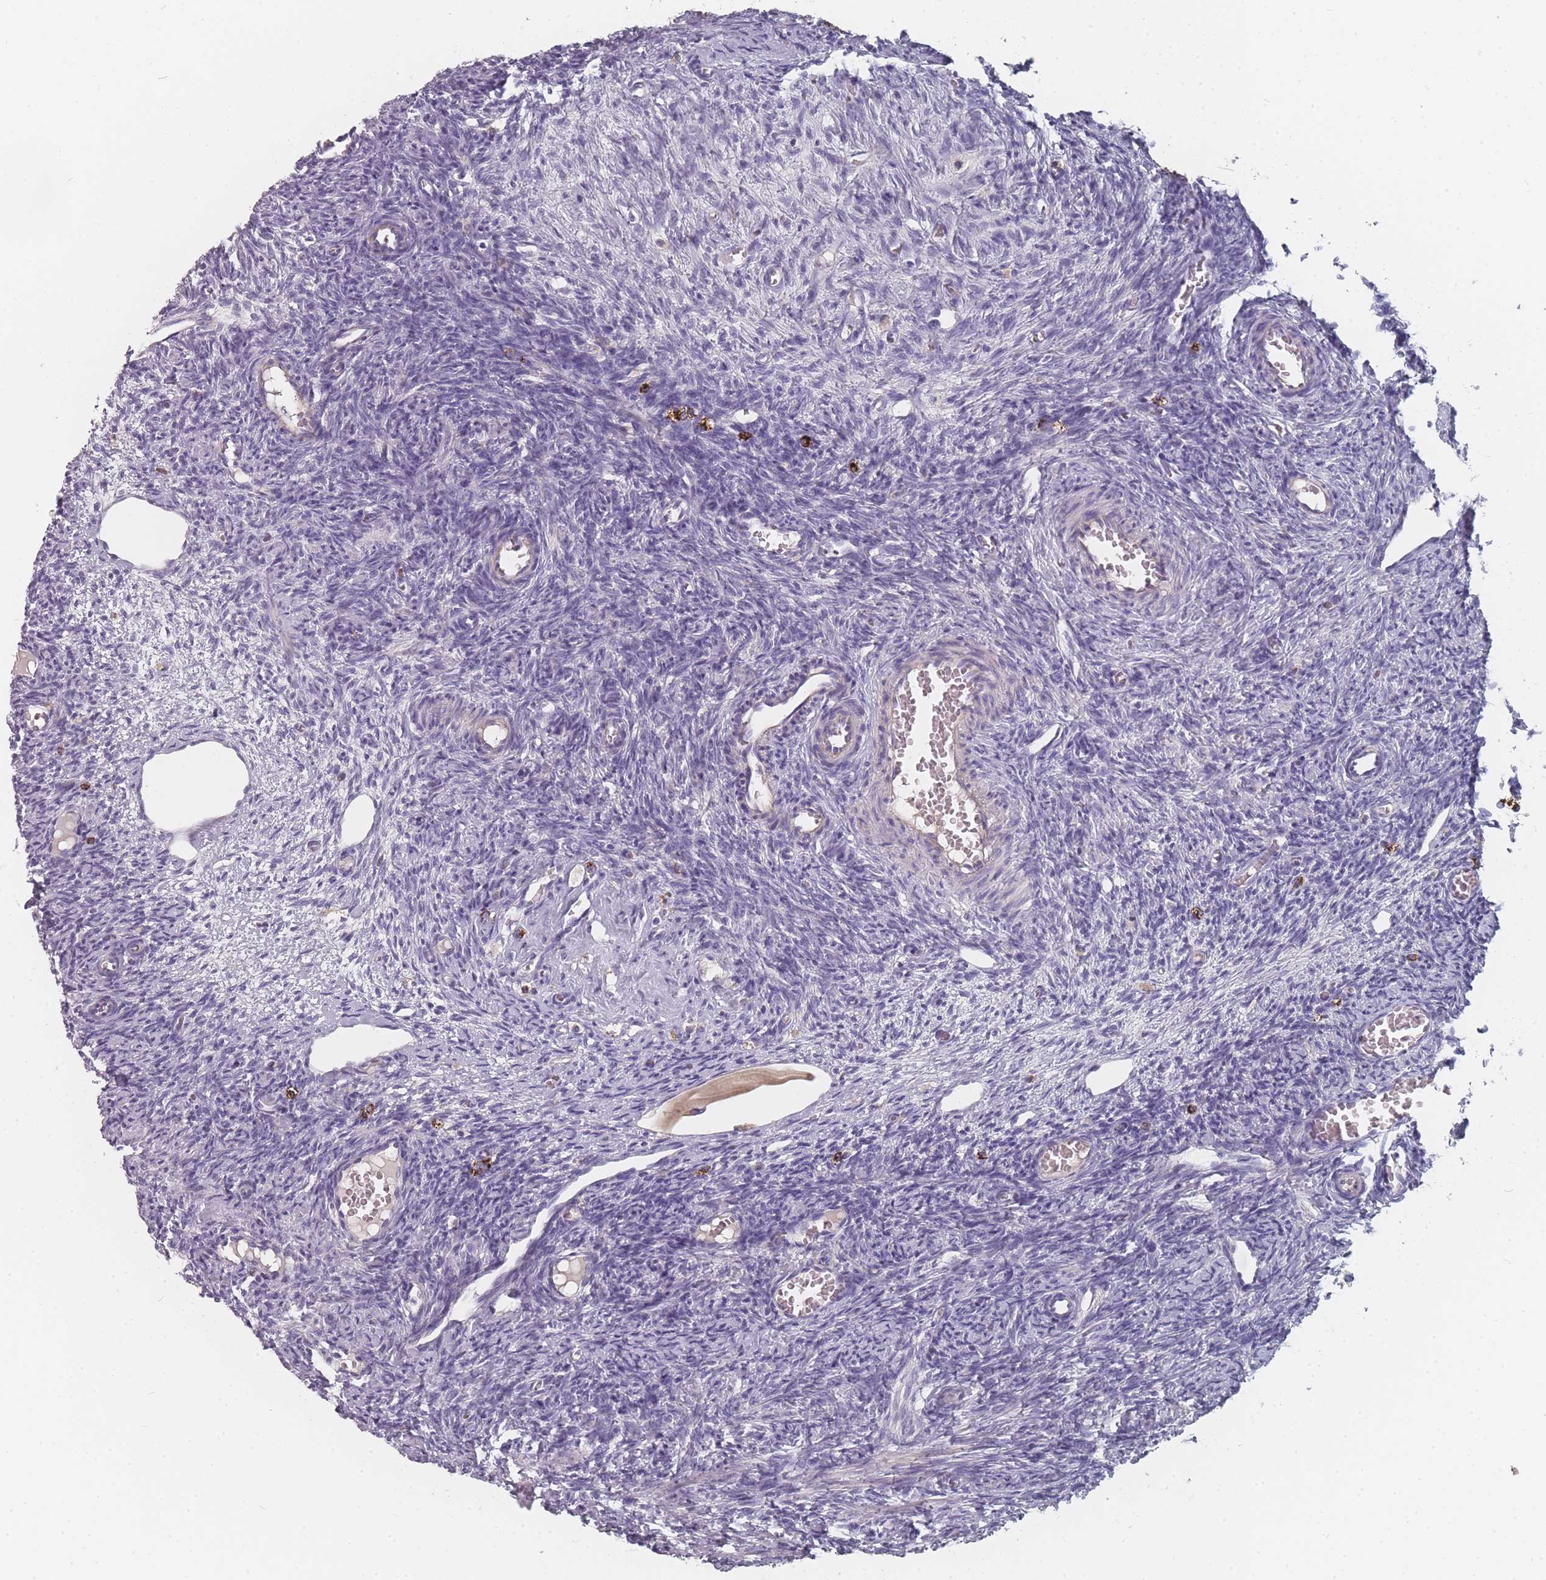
{"staining": {"intensity": "negative", "quantity": "none", "location": "none"}, "tissue": "ovary", "cell_type": "Ovarian stroma cells", "image_type": "normal", "snomed": [{"axis": "morphology", "description": "Normal tissue, NOS"}, {"axis": "topography", "description": "Ovary"}], "caption": "Ovary was stained to show a protein in brown. There is no significant positivity in ovarian stroma cells. (DAB (3,3'-diaminobenzidine) immunohistochemistry (IHC) with hematoxylin counter stain).", "gene": "SLC35E4", "patient": {"sex": "female", "age": 27}}